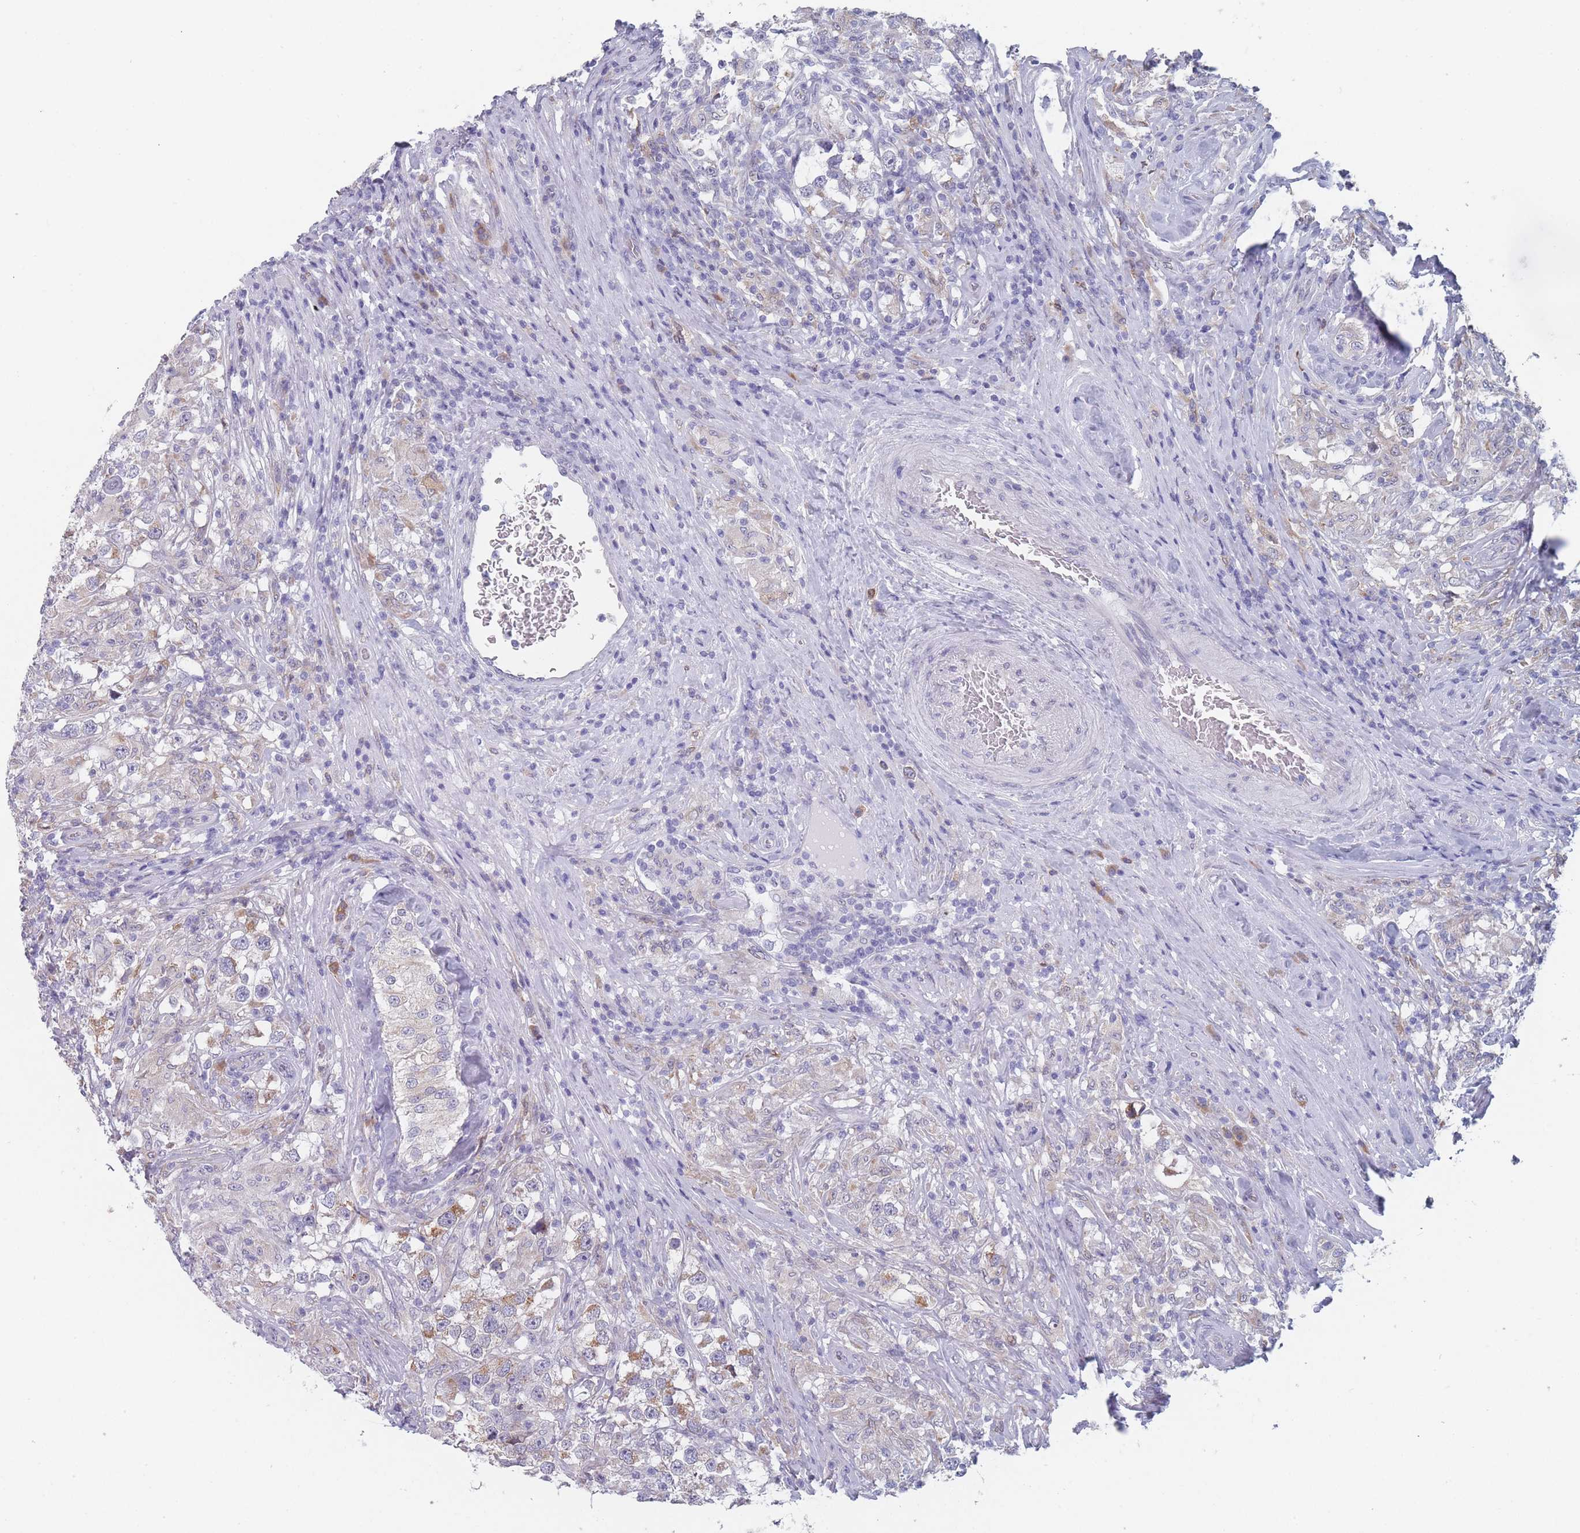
{"staining": {"intensity": "negative", "quantity": "none", "location": "none"}, "tissue": "testis cancer", "cell_type": "Tumor cells", "image_type": "cancer", "snomed": [{"axis": "morphology", "description": "Seminoma, NOS"}, {"axis": "topography", "description": "Testis"}], "caption": "The image exhibits no staining of tumor cells in testis cancer.", "gene": "TMED10", "patient": {"sex": "male", "age": 46}}